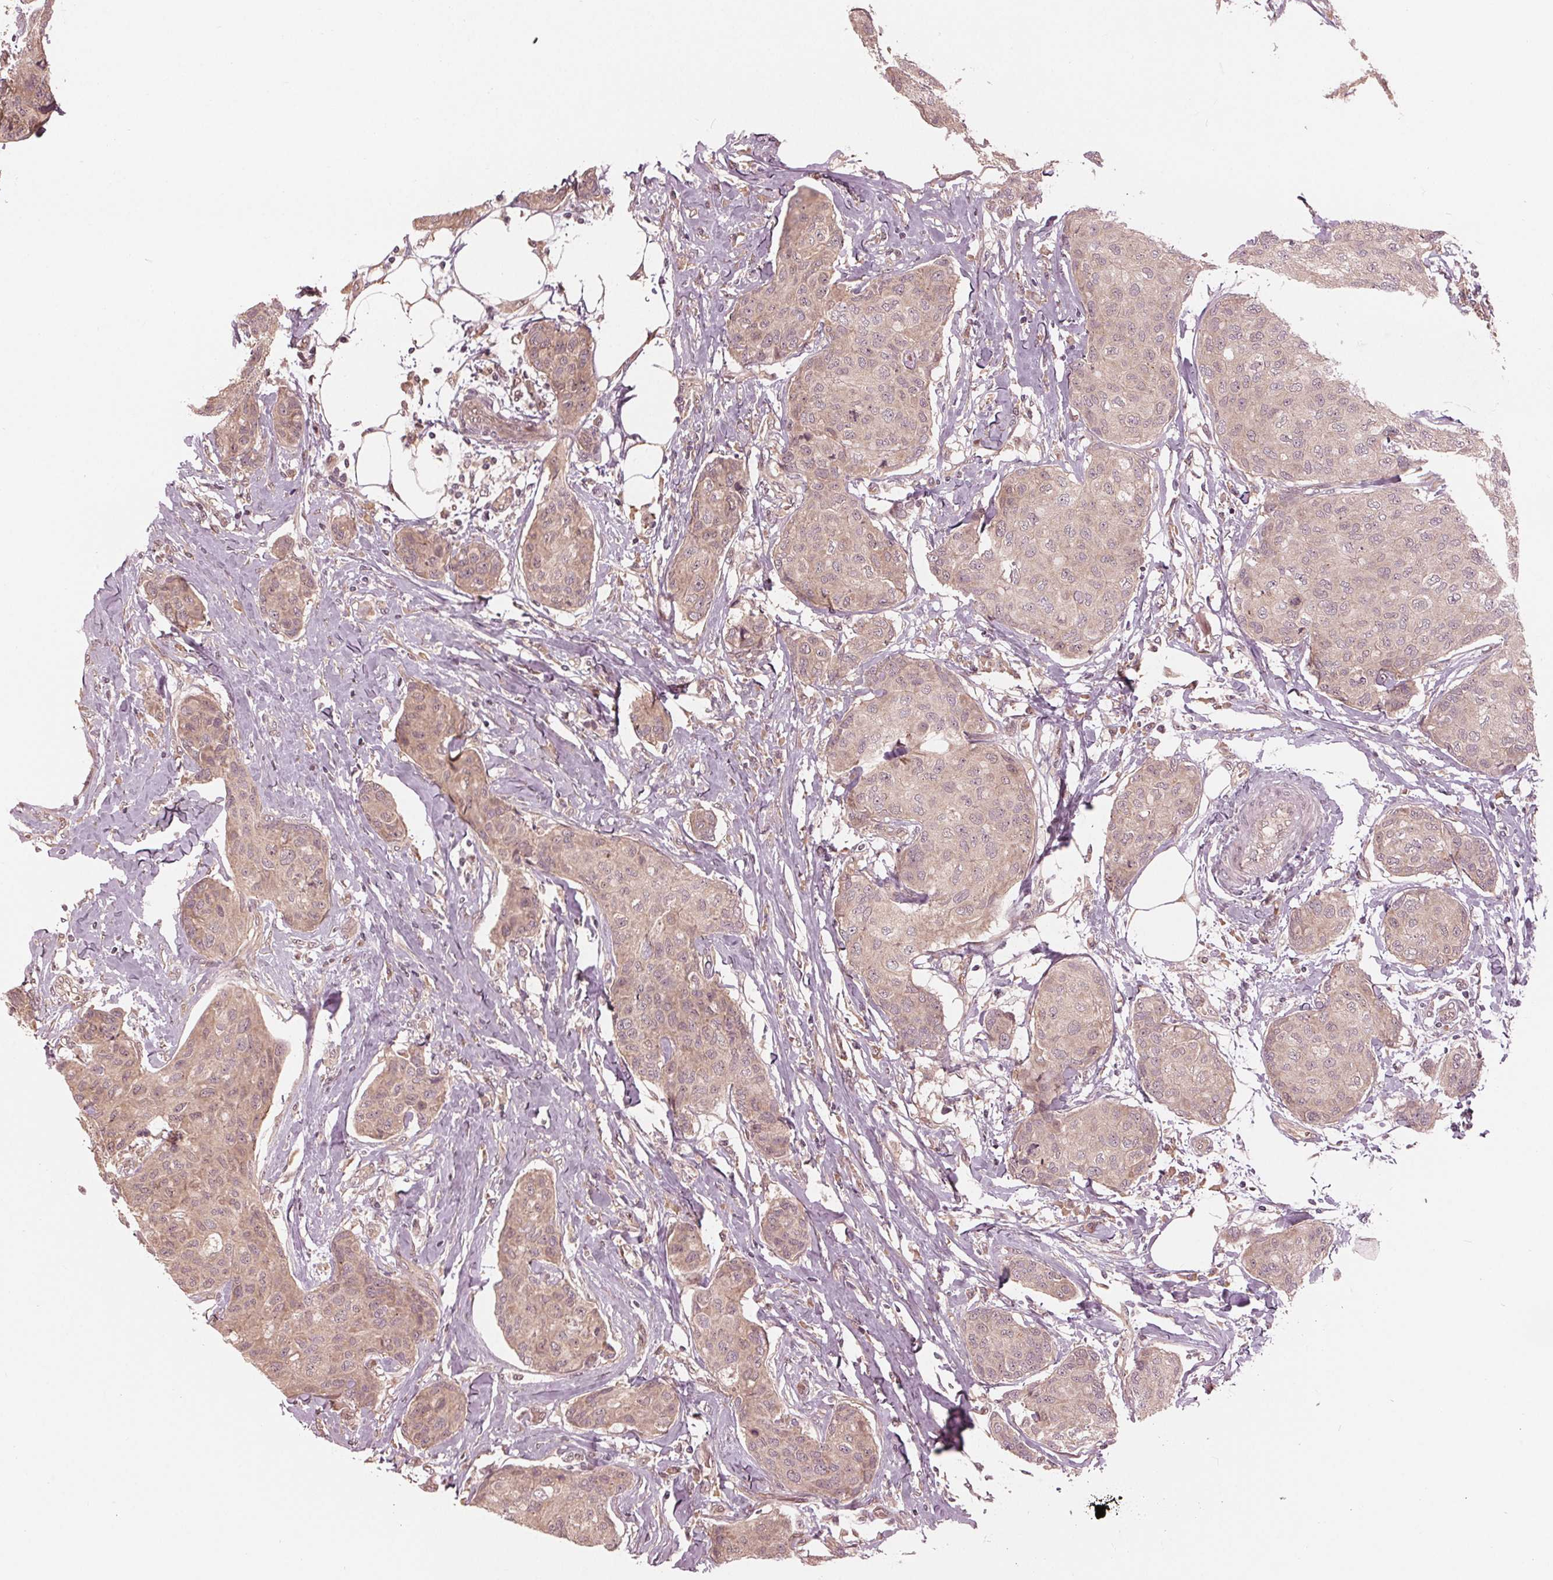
{"staining": {"intensity": "weak", "quantity": ">75%", "location": "cytoplasmic/membranous"}, "tissue": "breast cancer", "cell_type": "Tumor cells", "image_type": "cancer", "snomed": [{"axis": "morphology", "description": "Duct carcinoma"}, {"axis": "topography", "description": "Breast"}], "caption": "This micrograph displays breast cancer stained with immunohistochemistry to label a protein in brown. The cytoplasmic/membranous of tumor cells show weak positivity for the protein. Nuclei are counter-stained blue.", "gene": "ZNF471", "patient": {"sex": "female", "age": 80}}